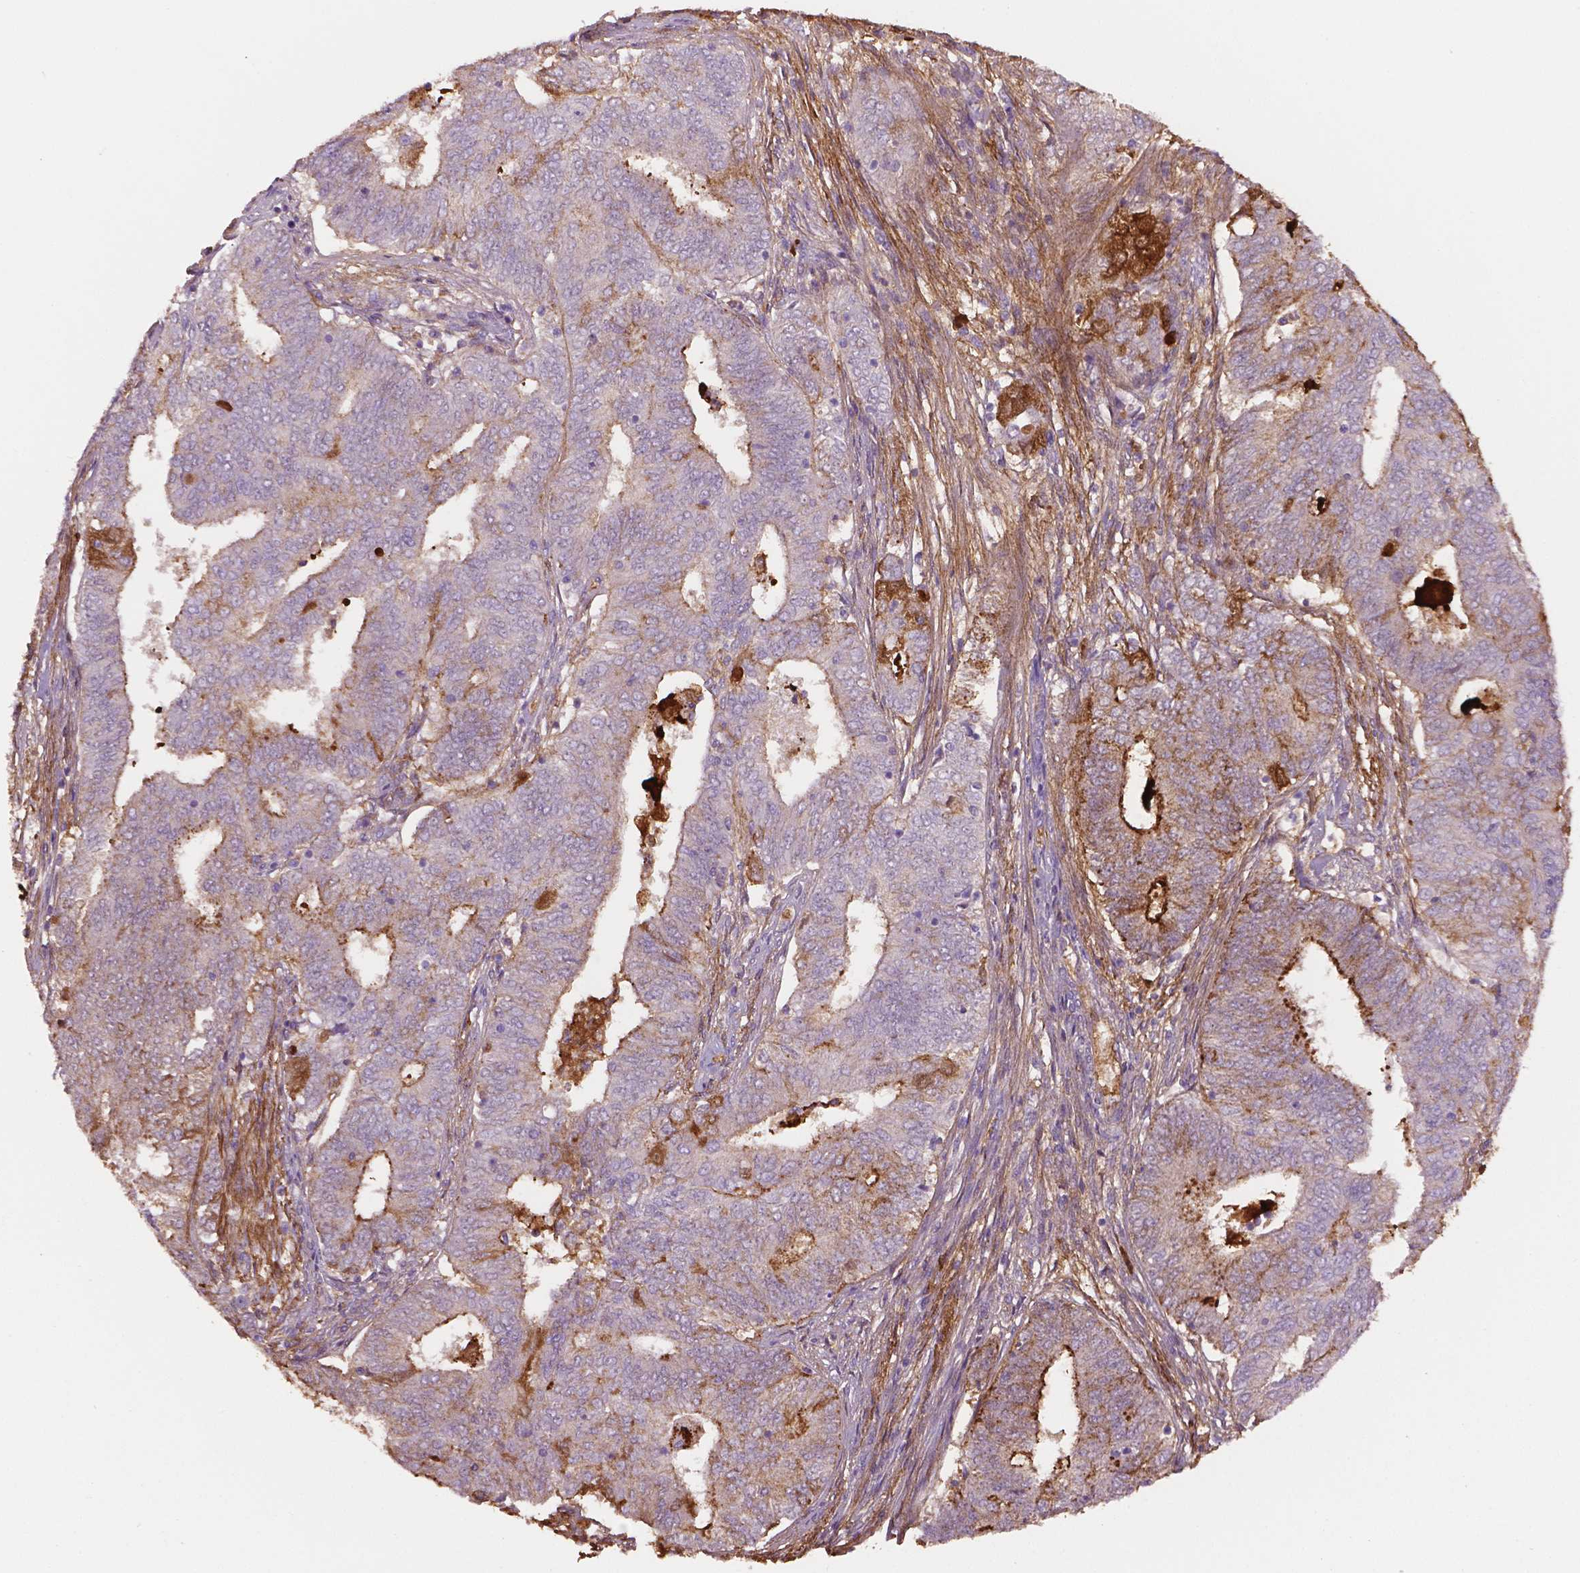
{"staining": {"intensity": "moderate", "quantity": "<25%", "location": "cytoplasmic/membranous"}, "tissue": "endometrial cancer", "cell_type": "Tumor cells", "image_type": "cancer", "snomed": [{"axis": "morphology", "description": "Adenocarcinoma, NOS"}, {"axis": "topography", "description": "Endometrium"}], "caption": "Brown immunohistochemical staining in human endometrial cancer (adenocarcinoma) demonstrates moderate cytoplasmic/membranous staining in about <25% of tumor cells. The staining was performed using DAB to visualize the protein expression in brown, while the nuclei were stained in blue with hematoxylin (Magnification: 20x).", "gene": "FBLN1", "patient": {"sex": "female", "age": 62}}